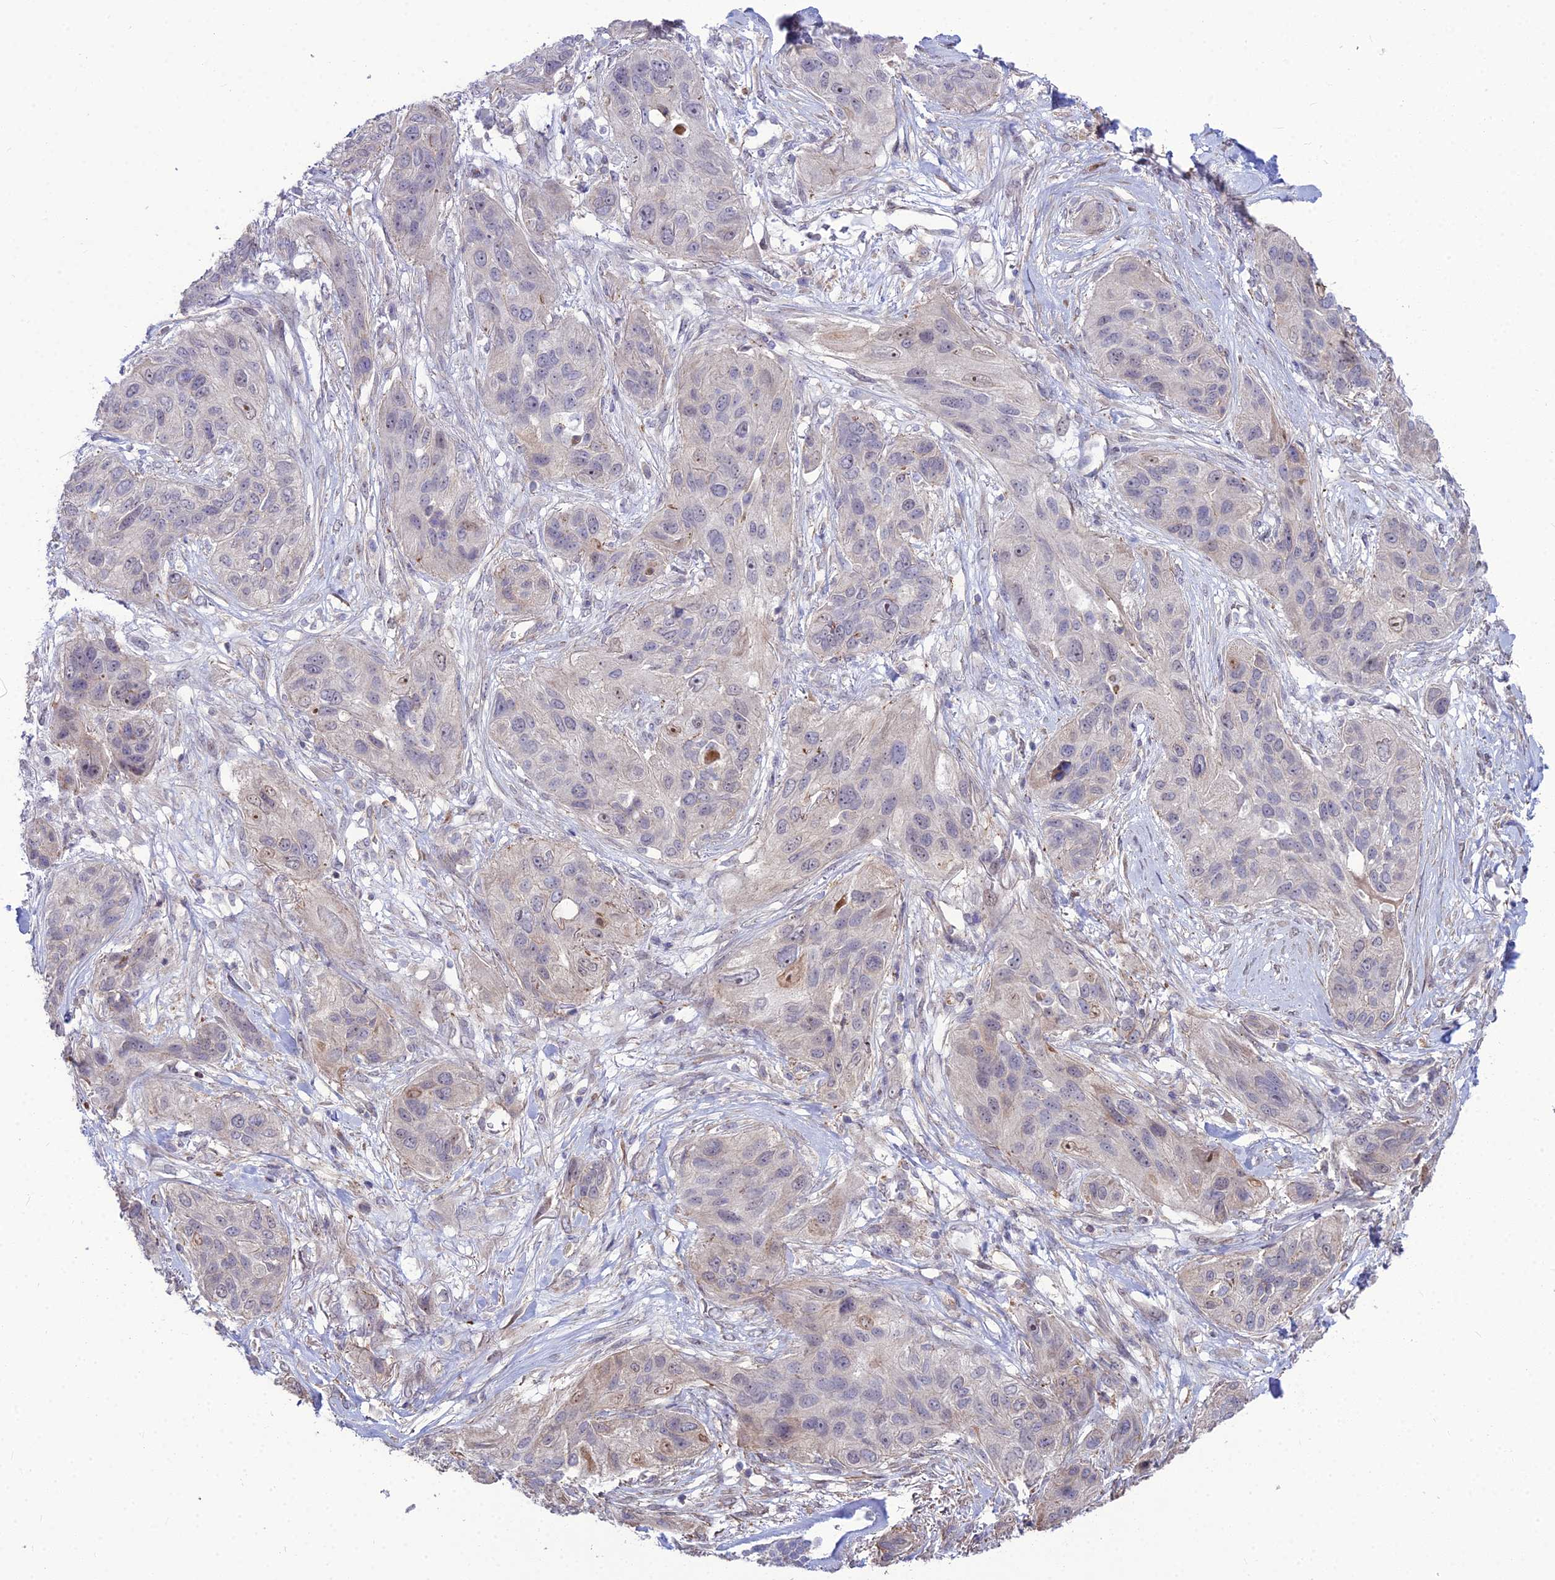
{"staining": {"intensity": "negative", "quantity": "none", "location": "none"}, "tissue": "lung cancer", "cell_type": "Tumor cells", "image_type": "cancer", "snomed": [{"axis": "morphology", "description": "Squamous cell carcinoma, NOS"}, {"axis": "topography", "description": "Lung"}], "caption": "Protein analysis of lung cancer (squamous cell carcinoma) exhibits no significant positivity in tumor cells.", "gene": "TSPYL2", "patient": {"sex": "female", "age": 70}}